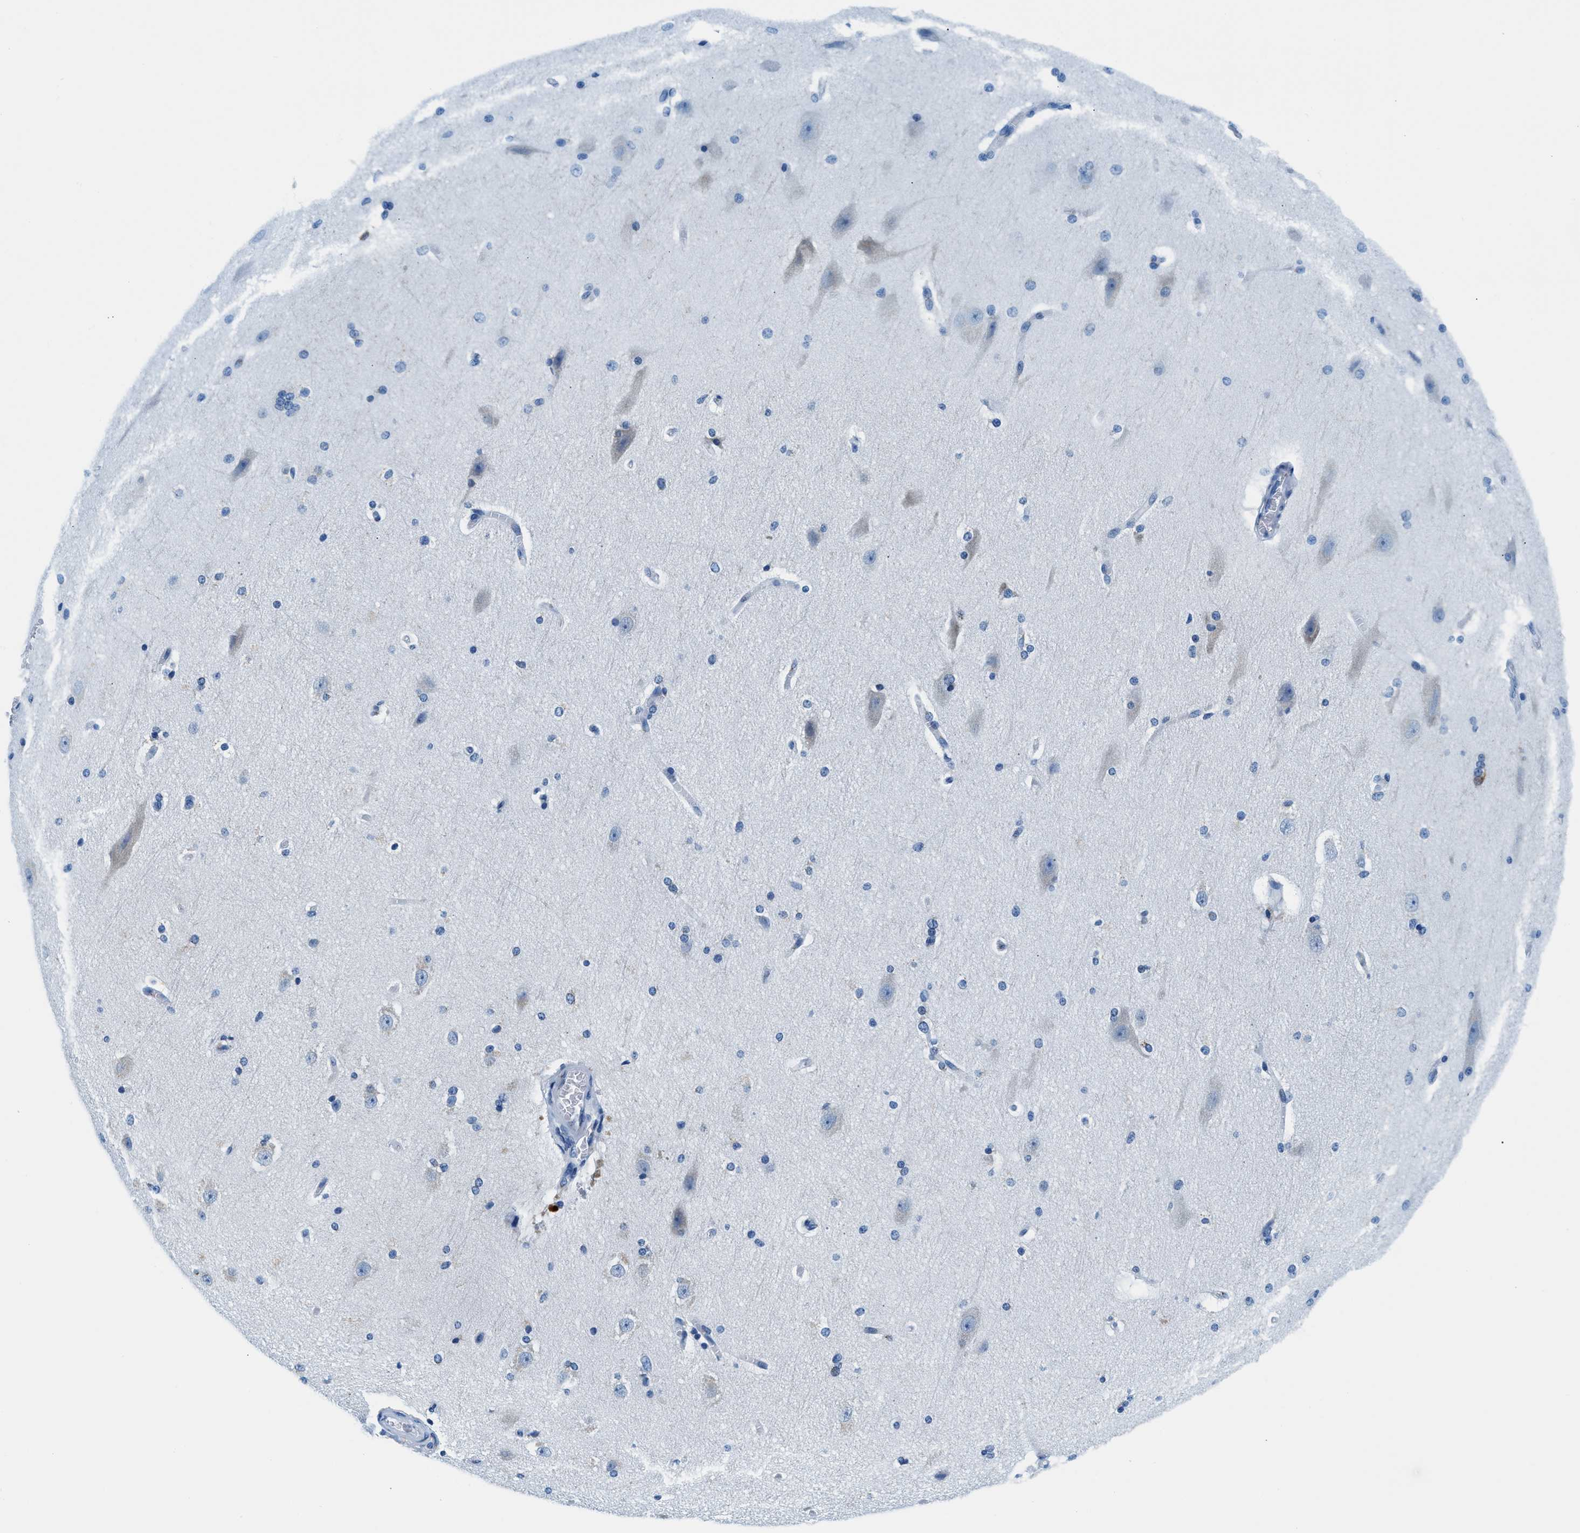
{"staining": {"intensity": "negative", "quantity": "none", "location": "none"}, "tissue": "cerebral cortex", "cell_type": "Endothelial cells", "image_type": "normal", "snomed": [{"axis": "morphology", "description": "Normal tissue, NOS"}, {"axis": "topography", "description": "Cerebral cortex"}, {"axis": "topography", "description": "Hippocampus"}], "caption": "DAB (3,3'-diaminobenzidine) immunohistochemical staining of unremarkable cerebral cortex reveals no significant staining in endothelial cells.", "gene": "VPS53", "patient": {"sex": "female", "age": 19}}